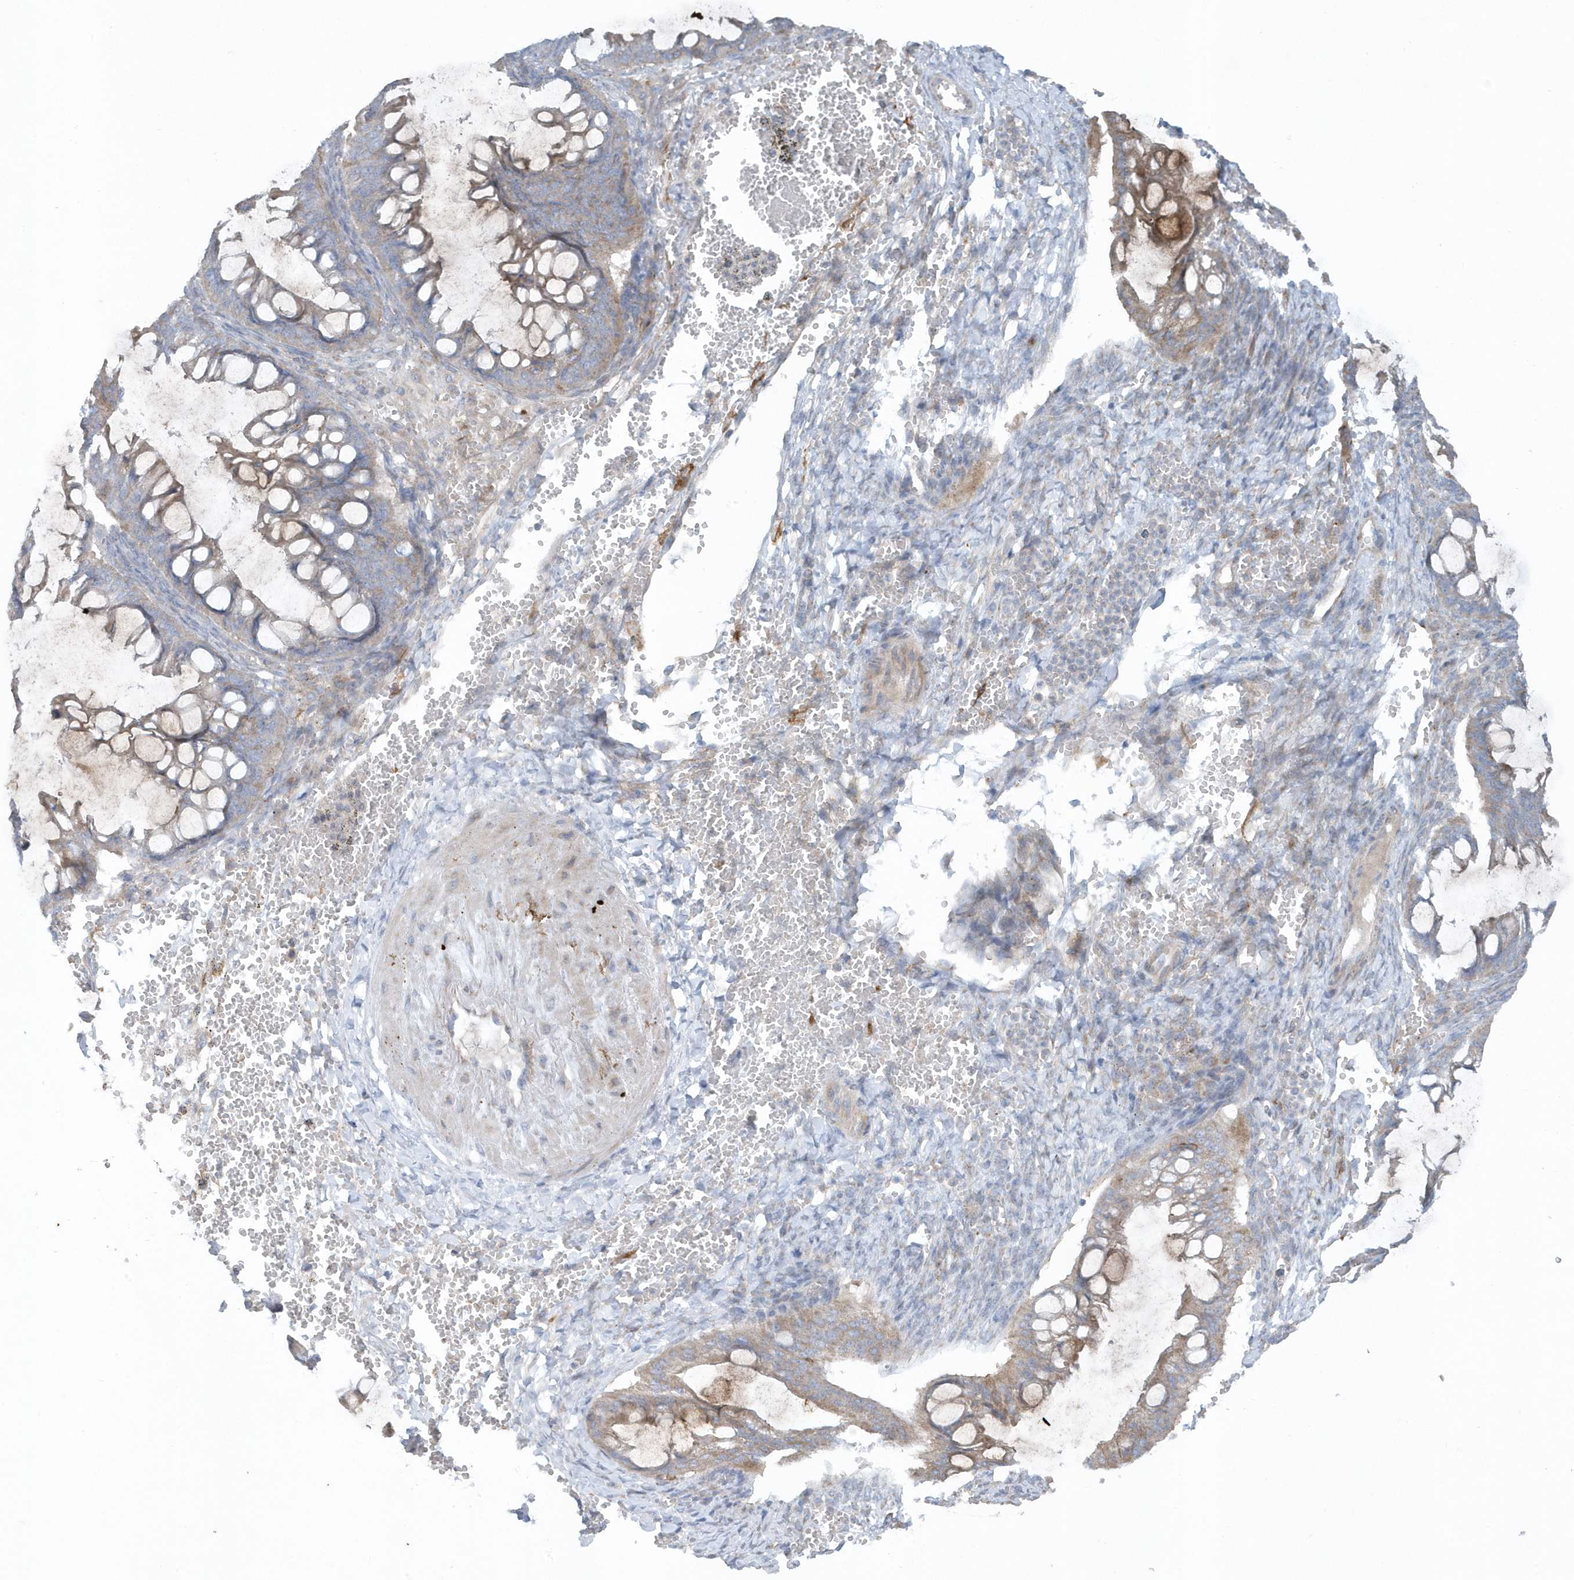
{"staining": {"intensity": "moderate", "quantity": "25%-75%", "location": "cytoplasmic/membranous"}, "tissue": "ovarian cancer", "cell_type": "Tumor cells", "image_type": "cancer", "snomed": [{"axis": "morphology", "description": "Cystadenocarcinoma, mucinous, NOS"}, {"axis": "topography", "description": "Ovary"}], "caption": "The immunohistochemical stain highlights moderate cytoplasmic/membranous staining in tumor cells of ovarian cancer tissue.", "gene": "SLC38A2", "patient": {"sex": "female", "age": 73}}